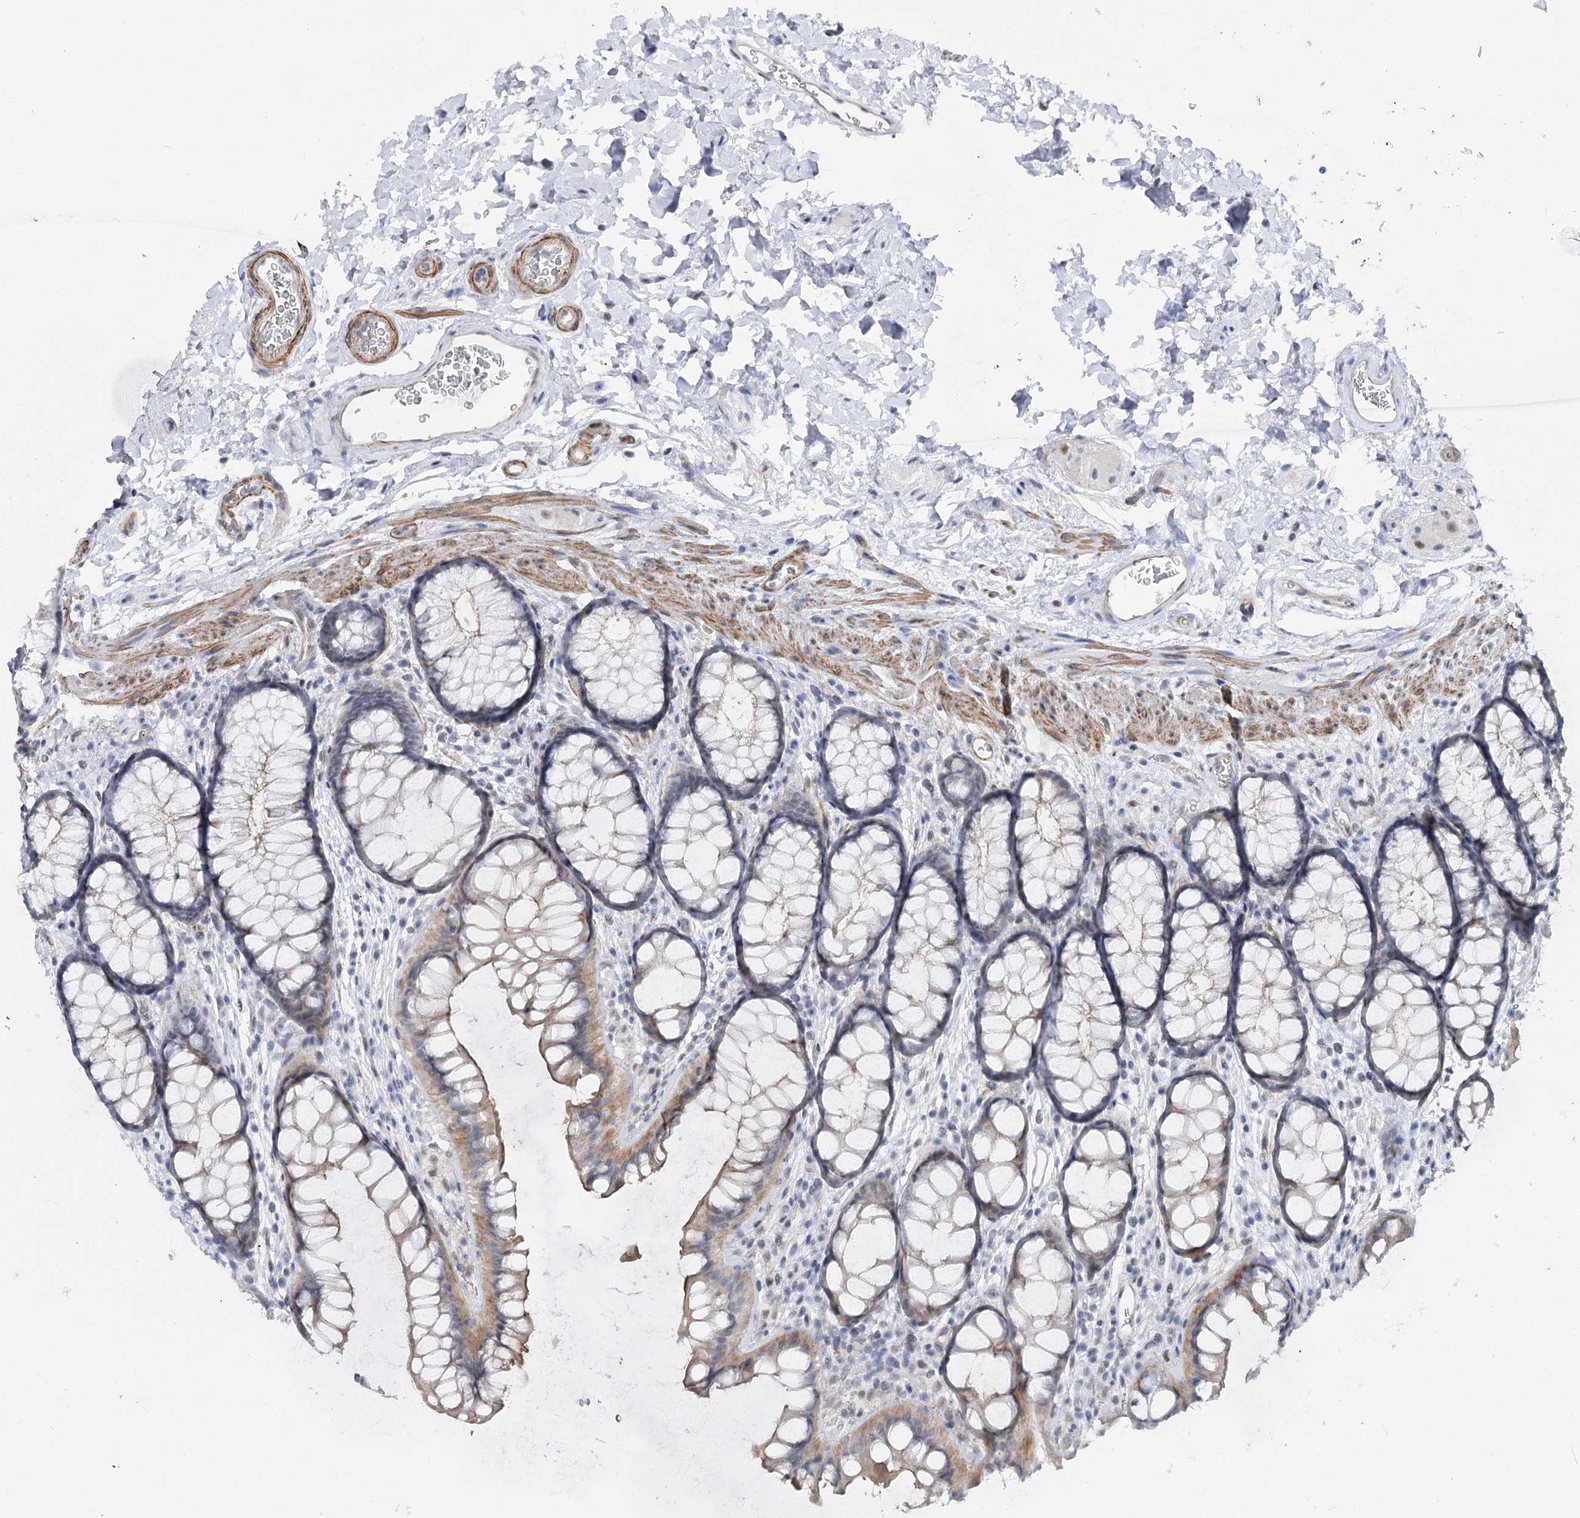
{"staining": {"intensity": "moderate", "quantity": "25%-75%", "location": "cytoplasmic/membranous"}, "tissue": "colon", "cell_type": "Endothelial cells", "image_type": "normal", "snomed": [{"axis": "morphology", "description": "Normal tissue, NOS"}, {"axis": "topography", "description": "Colon"}], "caption": "IHC image of normal human colon stained for a protein (brown), which reveals medium levels of moderate cytoplasmic/membranous staining in about 25%-75% of endothelial cells.", "gene": "AGXT2", "patient": {"sex": "female", "age": 82}}